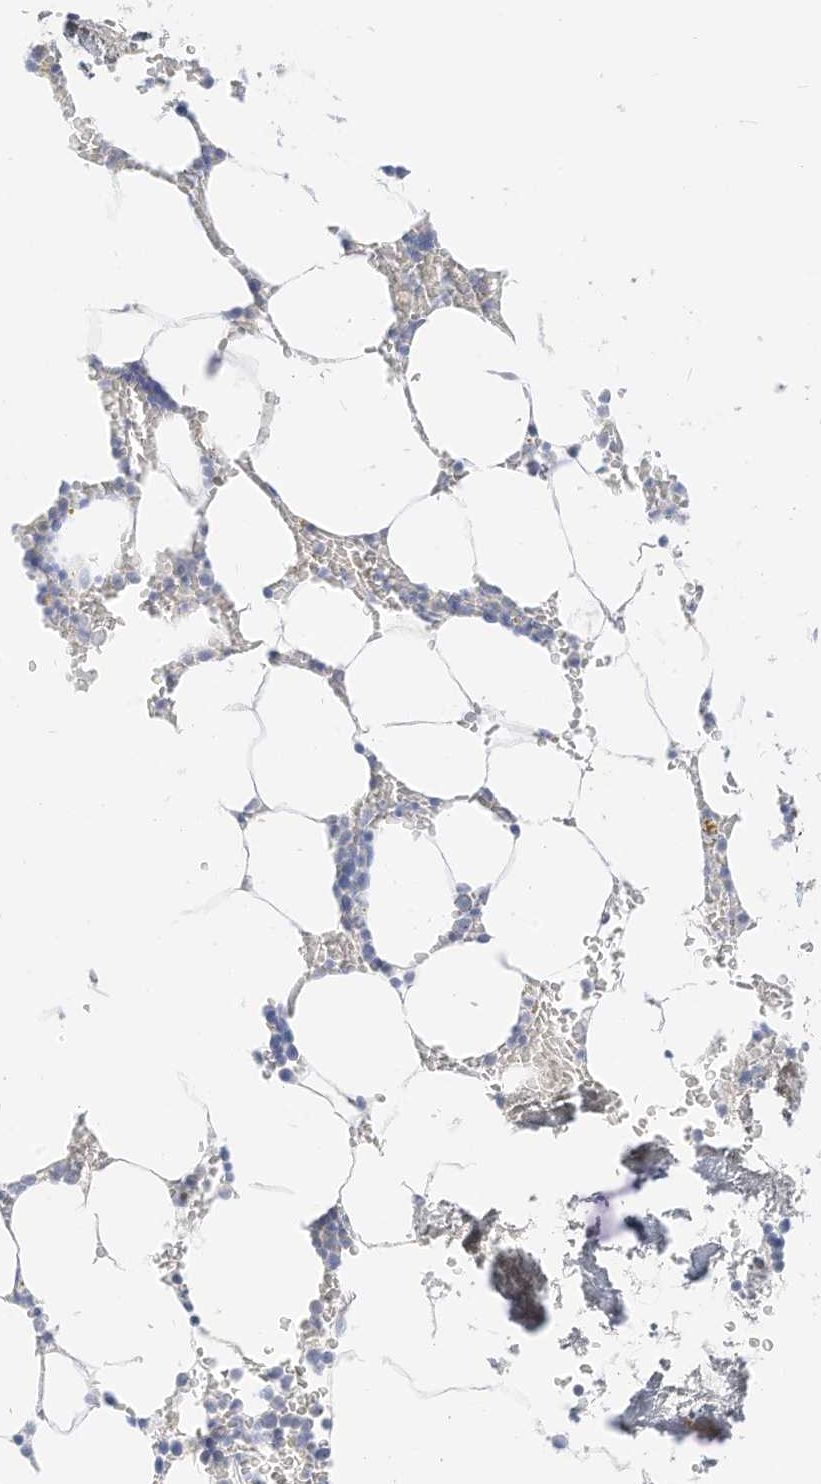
{"staining": {"intensity": "negative", "quantity": "none", "location": "none"}, "tissue": "bone marrow", "cell_type": "Hematopoietic cells", "image_type": "normal", "snomed": [{"axis": "morphology", "description": "Normal tissue, NOS"}, {"axis": "topography", "description": "Bone marrow"}], "caption": "A histopathology image of bone marrow stained for a protein demonstrates no brown staining in hematopoietic cells. (Stains: DAB IHC with hematoxylin counter stain, Microscopy: brightfield microscopy at high magnification).", "gene": "SPOCD1", "patient": {"sex": "male", "age": 70}}